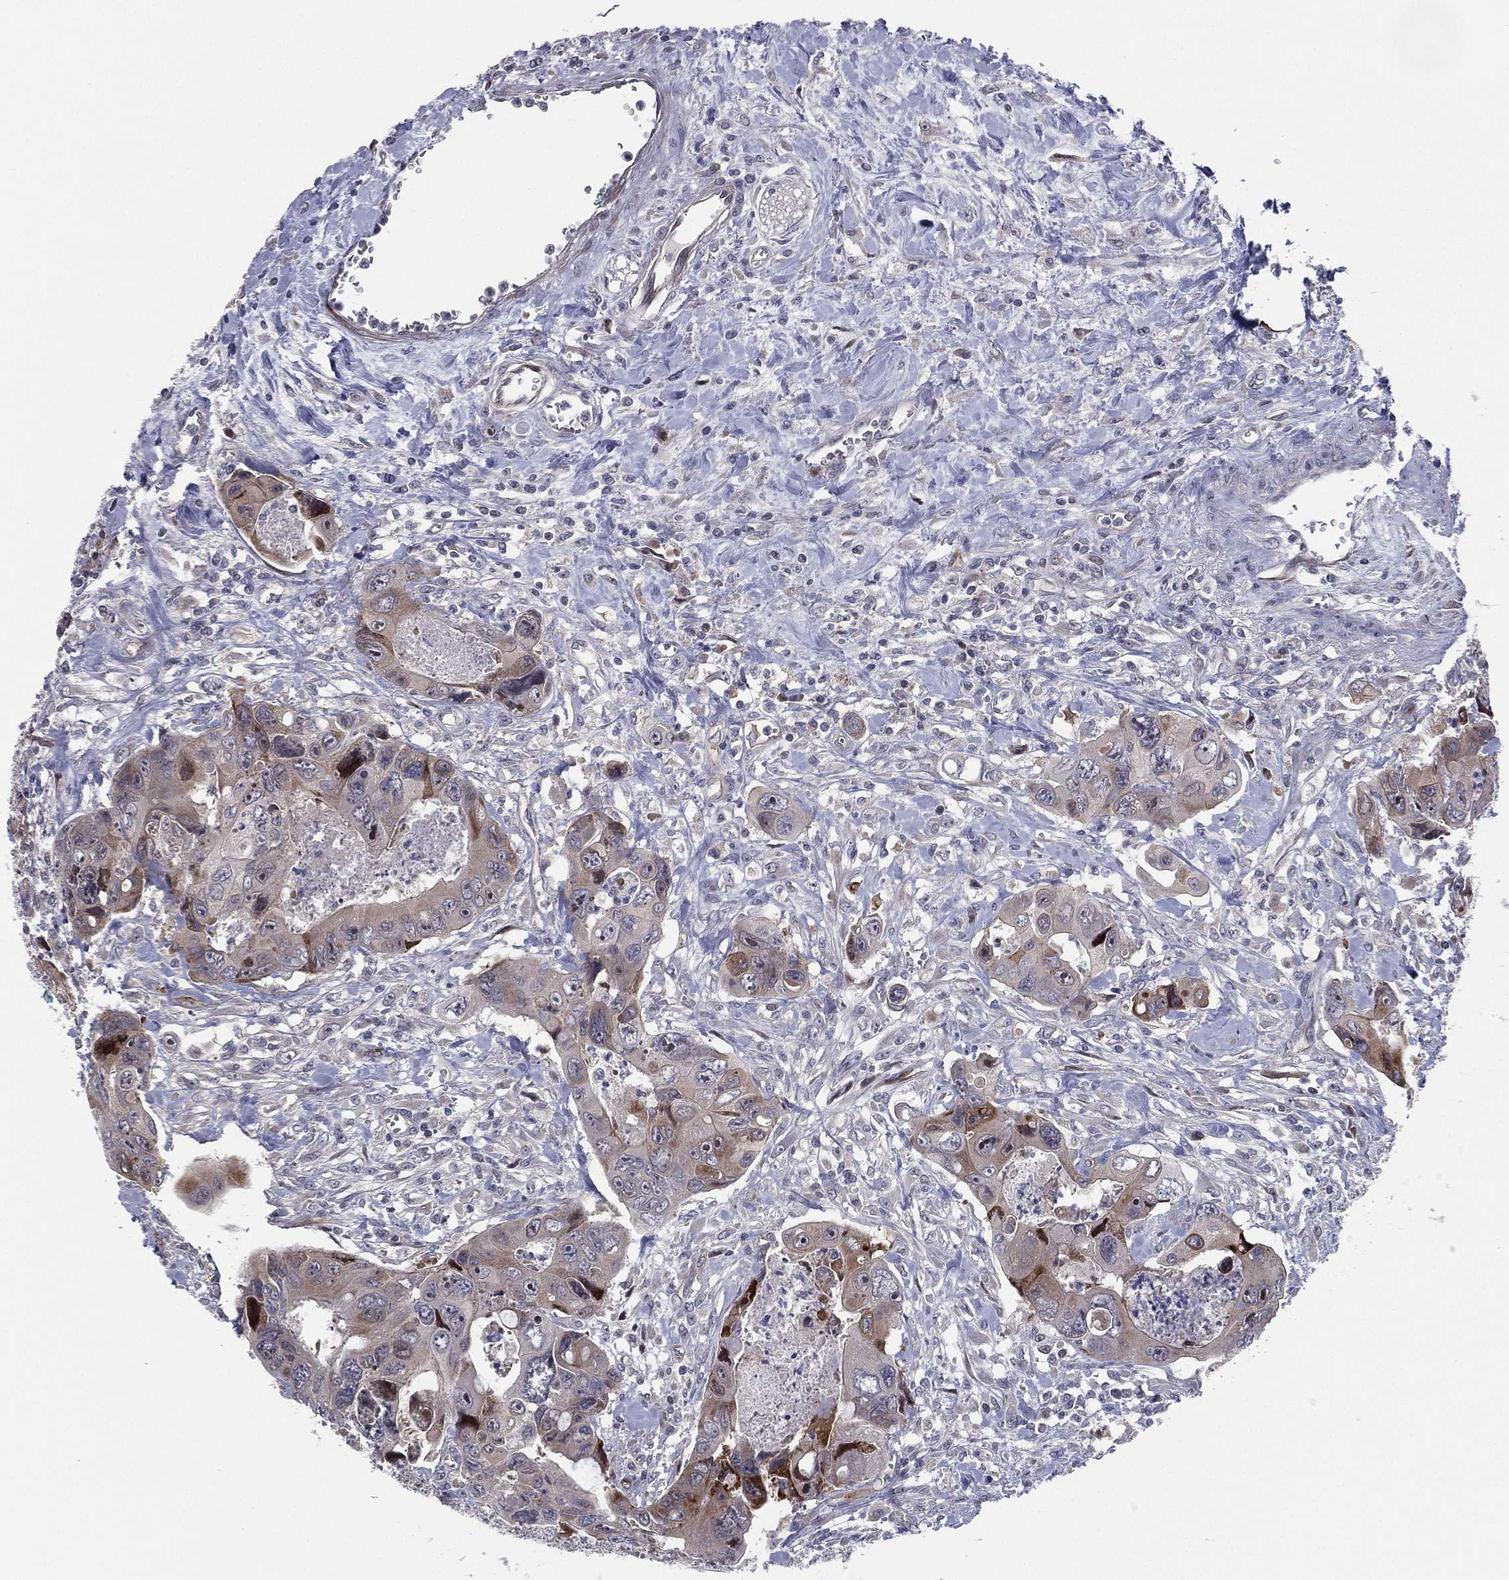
{"staining": {"intensity": "moderate", "quantity": "<25%", "location": "cytoplasmic/membranous"}, "tissue": "colorectal cancer", "cell_type": "Tumor cells", "image_type": "cancer", "snomed": [{"axis": "morphology", "description": "Adenocarcinoma, NOS"}, {"axis": "topography", "description": "Rectum"}], "caption": "This image shows immunohistochemistry (IHC) staining of colorectal cancer (adenocarcinoma), with low moderate cytoplasmic/membranous expression in approximately <25% of tumor cells.", "gene": "UTP14A", "patient": {"sex": "male", "age": 62}}